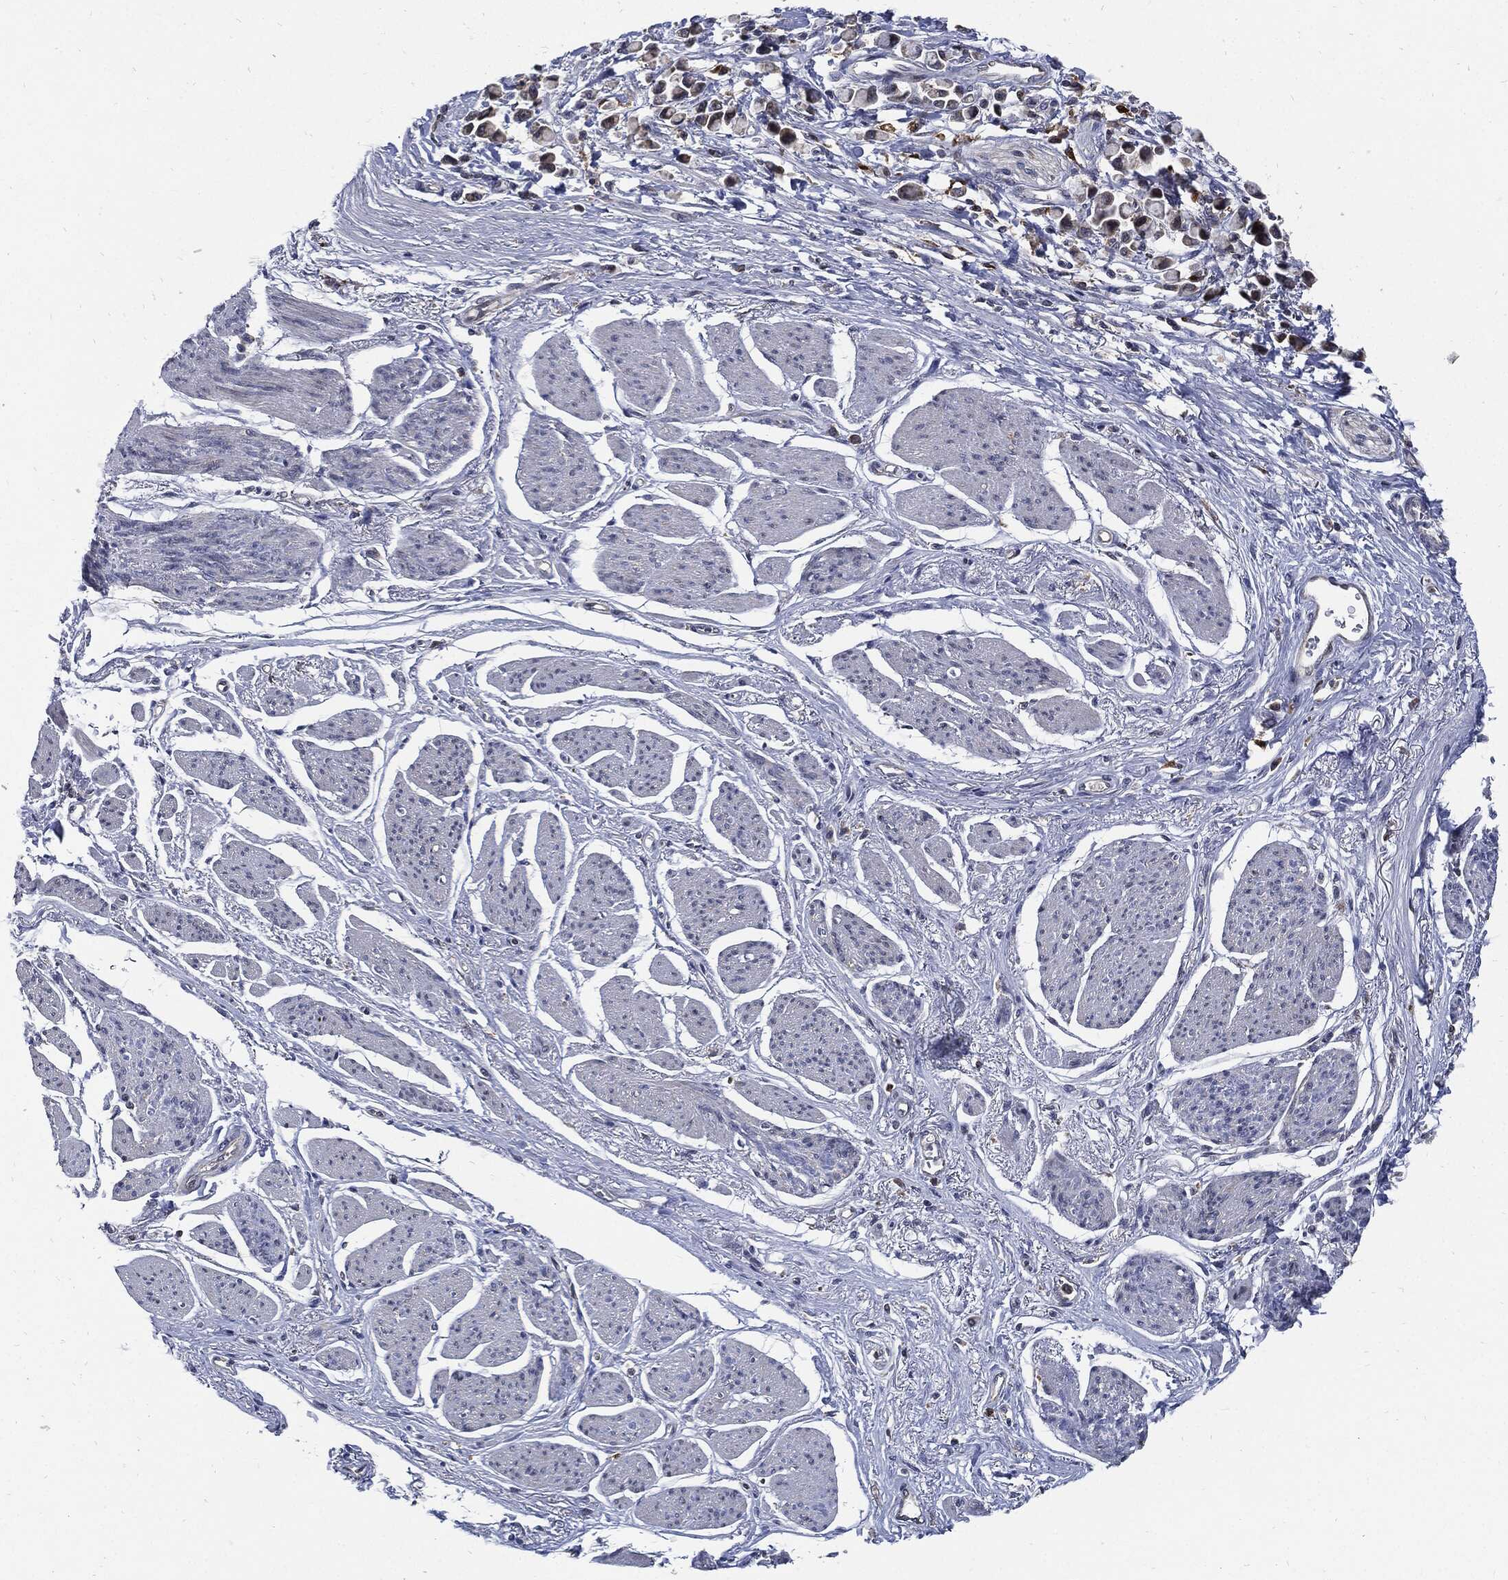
{"staining": {"intensity": "negative", "quantity": "none", "location": "none"}, "tissue": "stomach cancer", "cell_type": "Tumor cells", "image_type": "cancer", "snomed": [{"axis": "morphology", "description": "Adenocarcinoma, NOS"}, {"axis": "topography", "description": "Stomach"}], "caption": "This micrograph is of stomach cancer (adenocarcinoma) stained with immunohistochemistry (IHC) to label a protein in brown with the nuclei are counter-stained blue. There is no positivity in tumor cells.", "gene": "SLC31A2", "patient": {"sex": "female", "age": 81}}